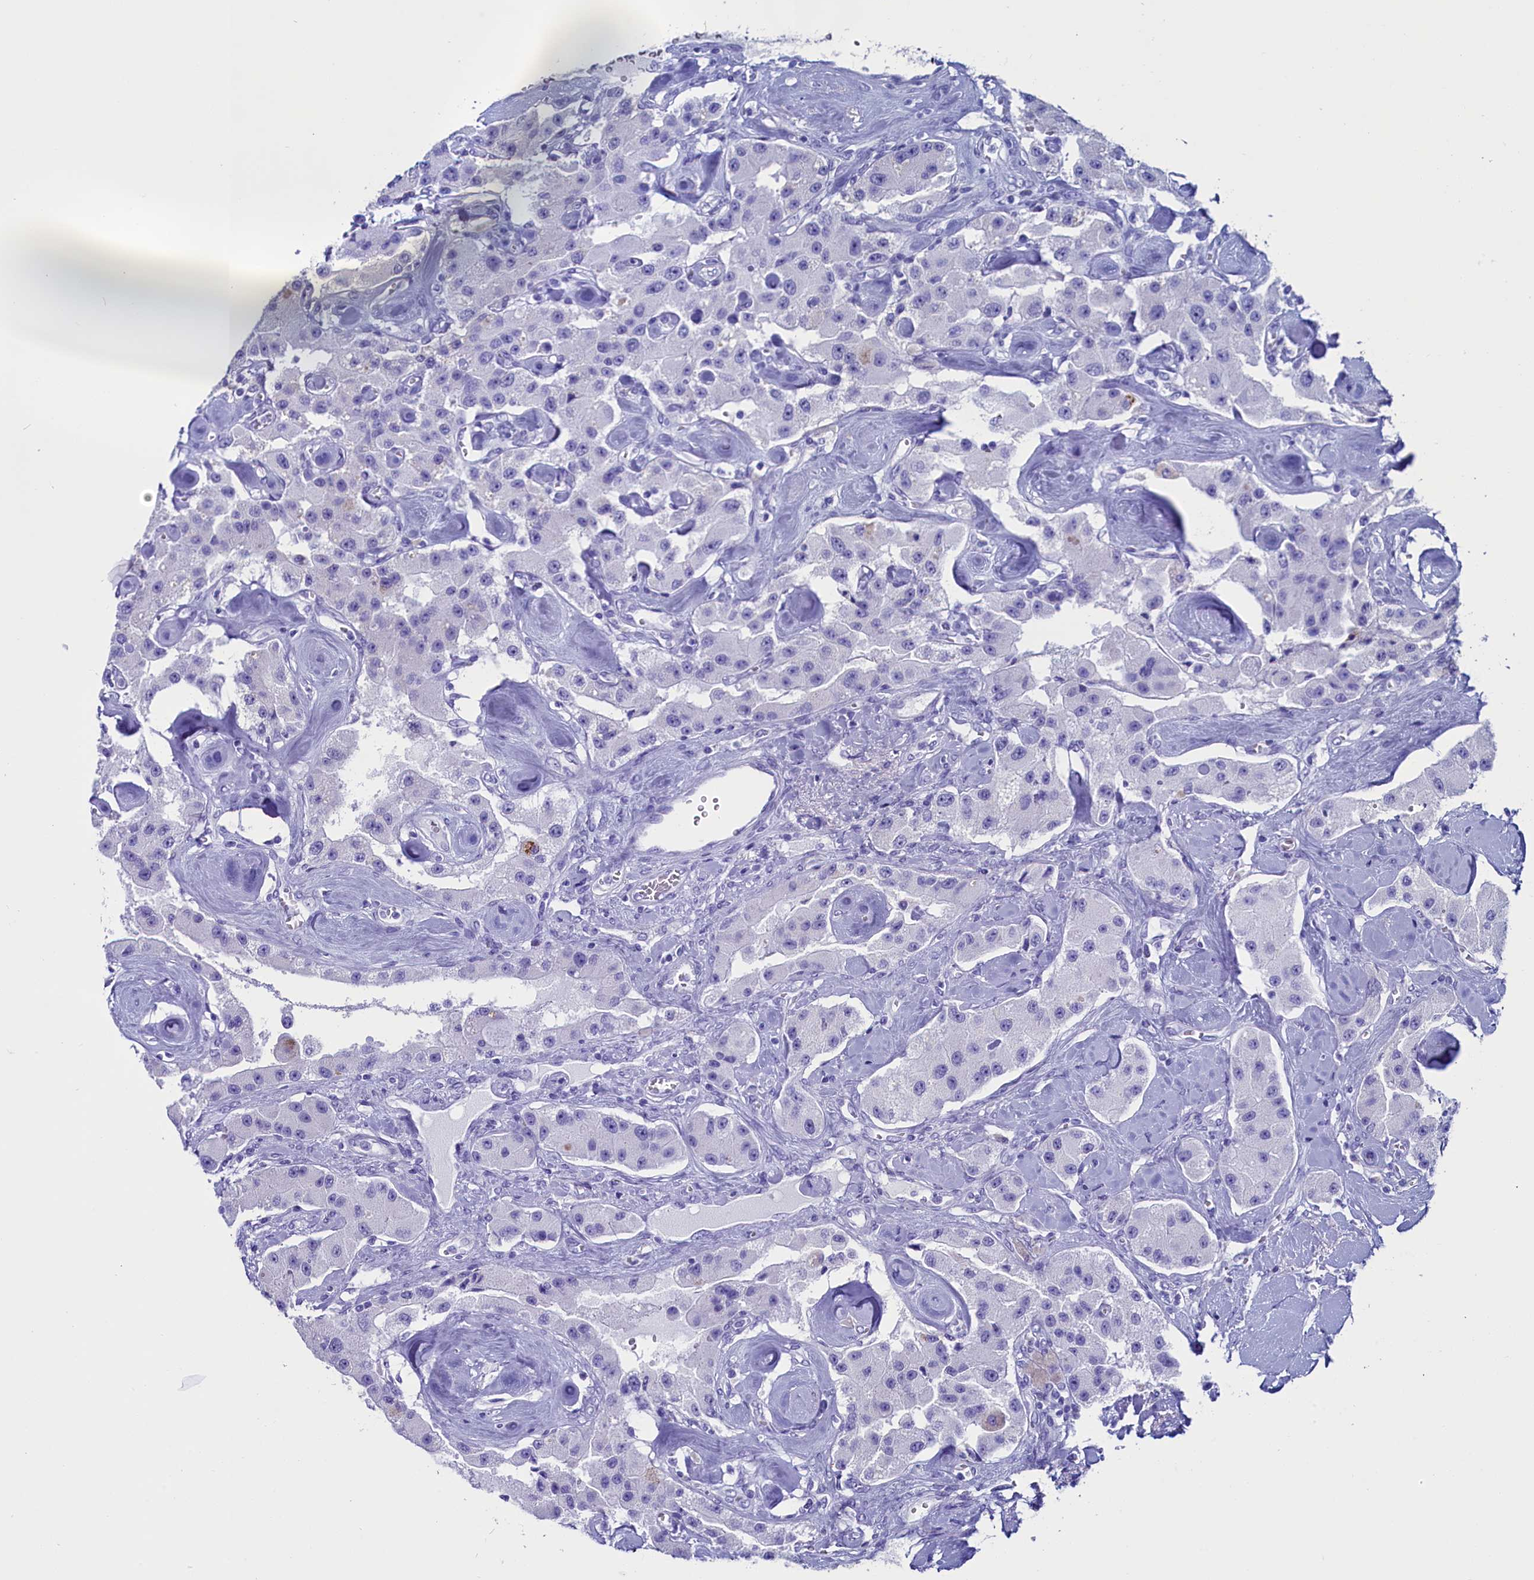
{"staining": {"intensity": "negative", "quantity": "none", "location": "none"}, "tissue": "carcinoid", "cell_type": "Tumor cells", "image_type": "cancer", "snomed": [{"axis": "morphology", "description": "Carcinoid, malignant, NOS"}, {"axis": "topography", "description": "Pancreas"}], "caption": "A high-resolution histopathology image shows immunohistochemistry staining of carcinoid, which demonstrates no significant staining in tumor cells.", "gene": "ANKRD29", "patient": {"sex": "male", "age": 41}}